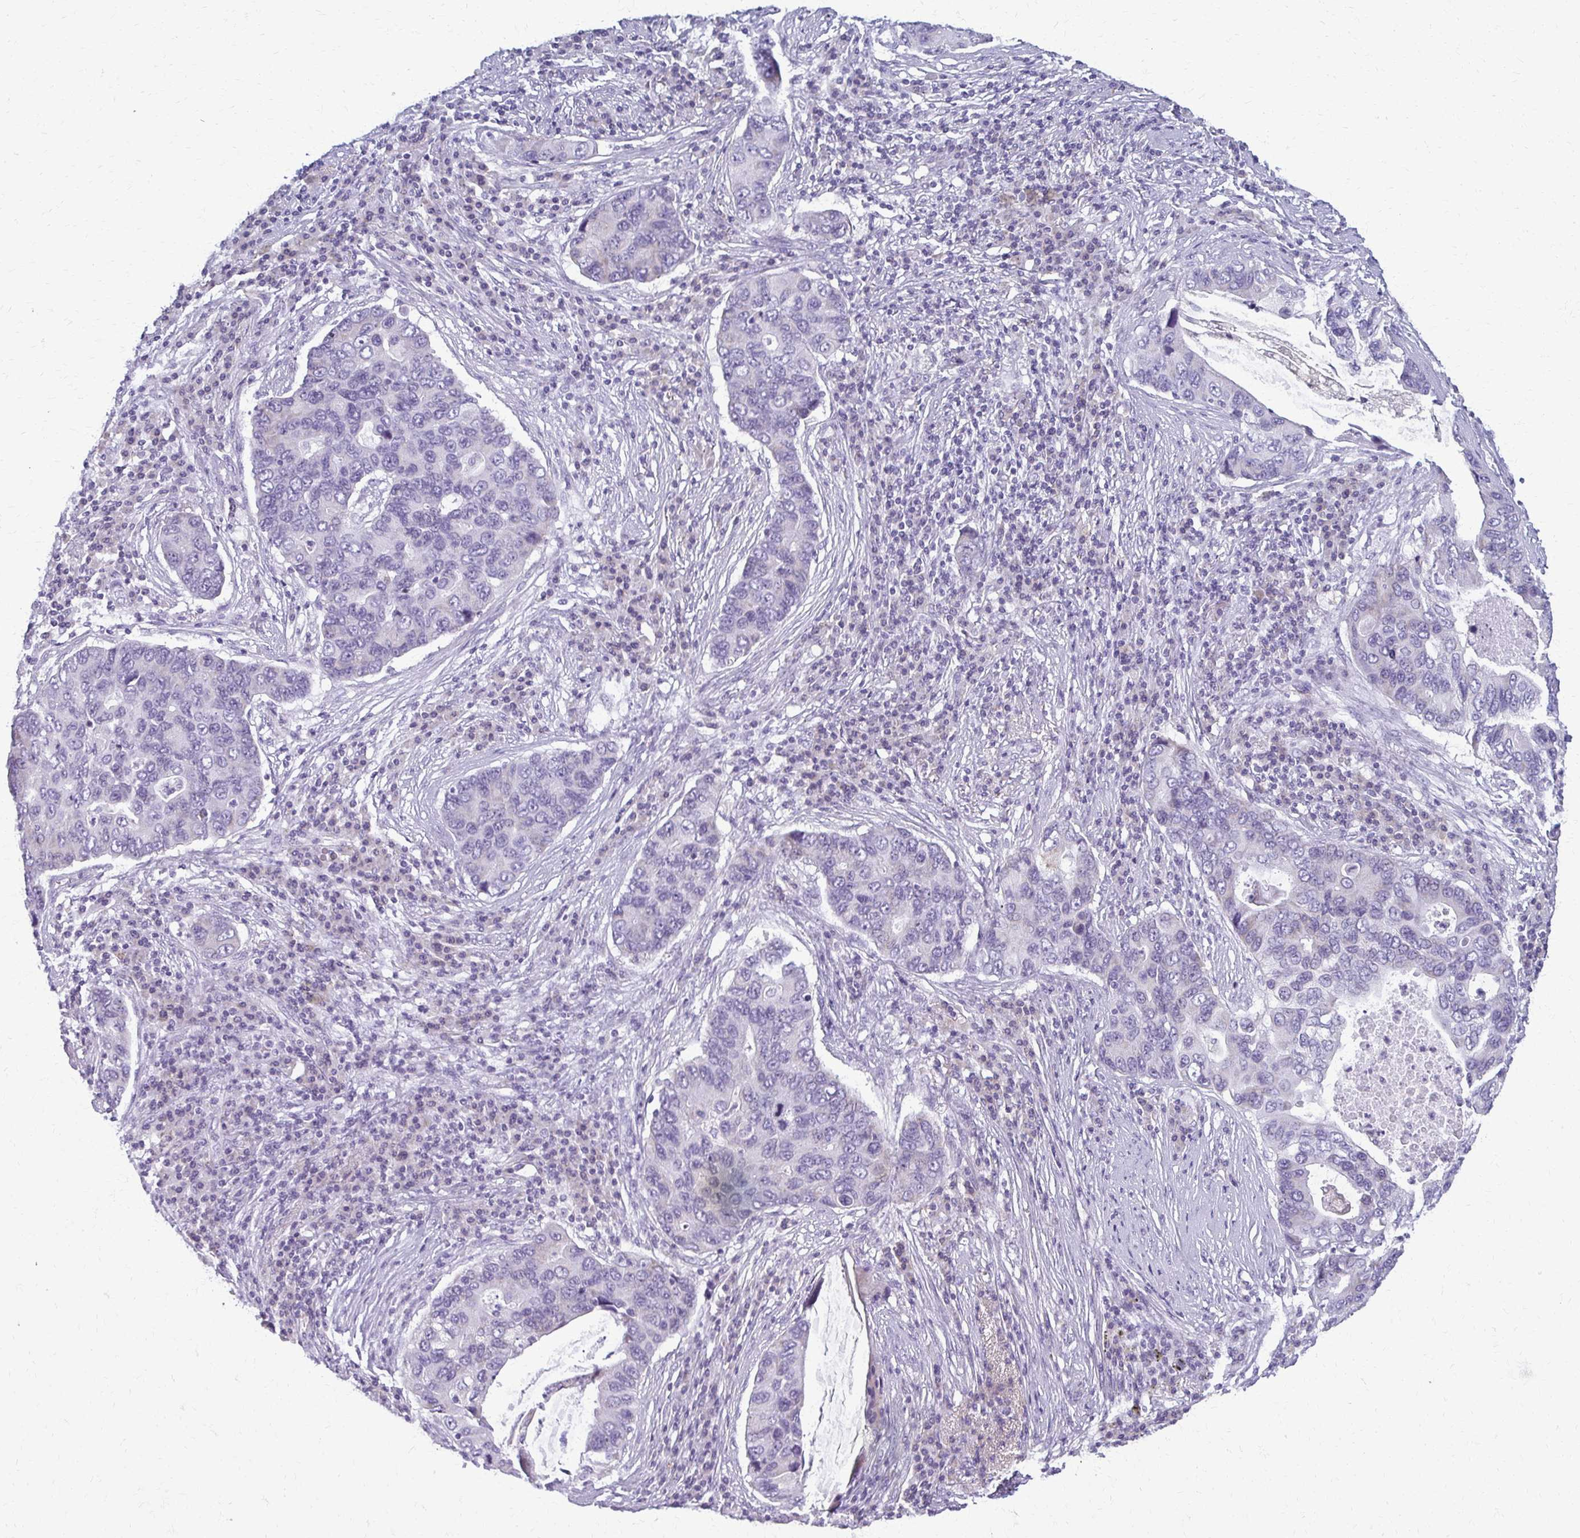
{"staining": {"intensity": "negative", "quantity": "none", "location": "none"}, "tissue": "lung cancer", "cell_type": "Tumor cells", "image_type": "cancer", "snomed": [{"axis": "morphology", "description": "Adenocarcinoma, NOS"}, {"axis": "morphology", "description": "Adenocarcinoma, metastatic, NOS"}, {"axis": "topography", "description": "Lymph node"}, {"axis": "topography", "description": "Lung"}], "caption": "Protein analysis of lung cancer displays no significant staining in tumor cells. (DAB immunohistochemistry with hematoxylin counter stain).", "gene": "FCGR2B", "patient": {"sex": "female", "age": 54}}